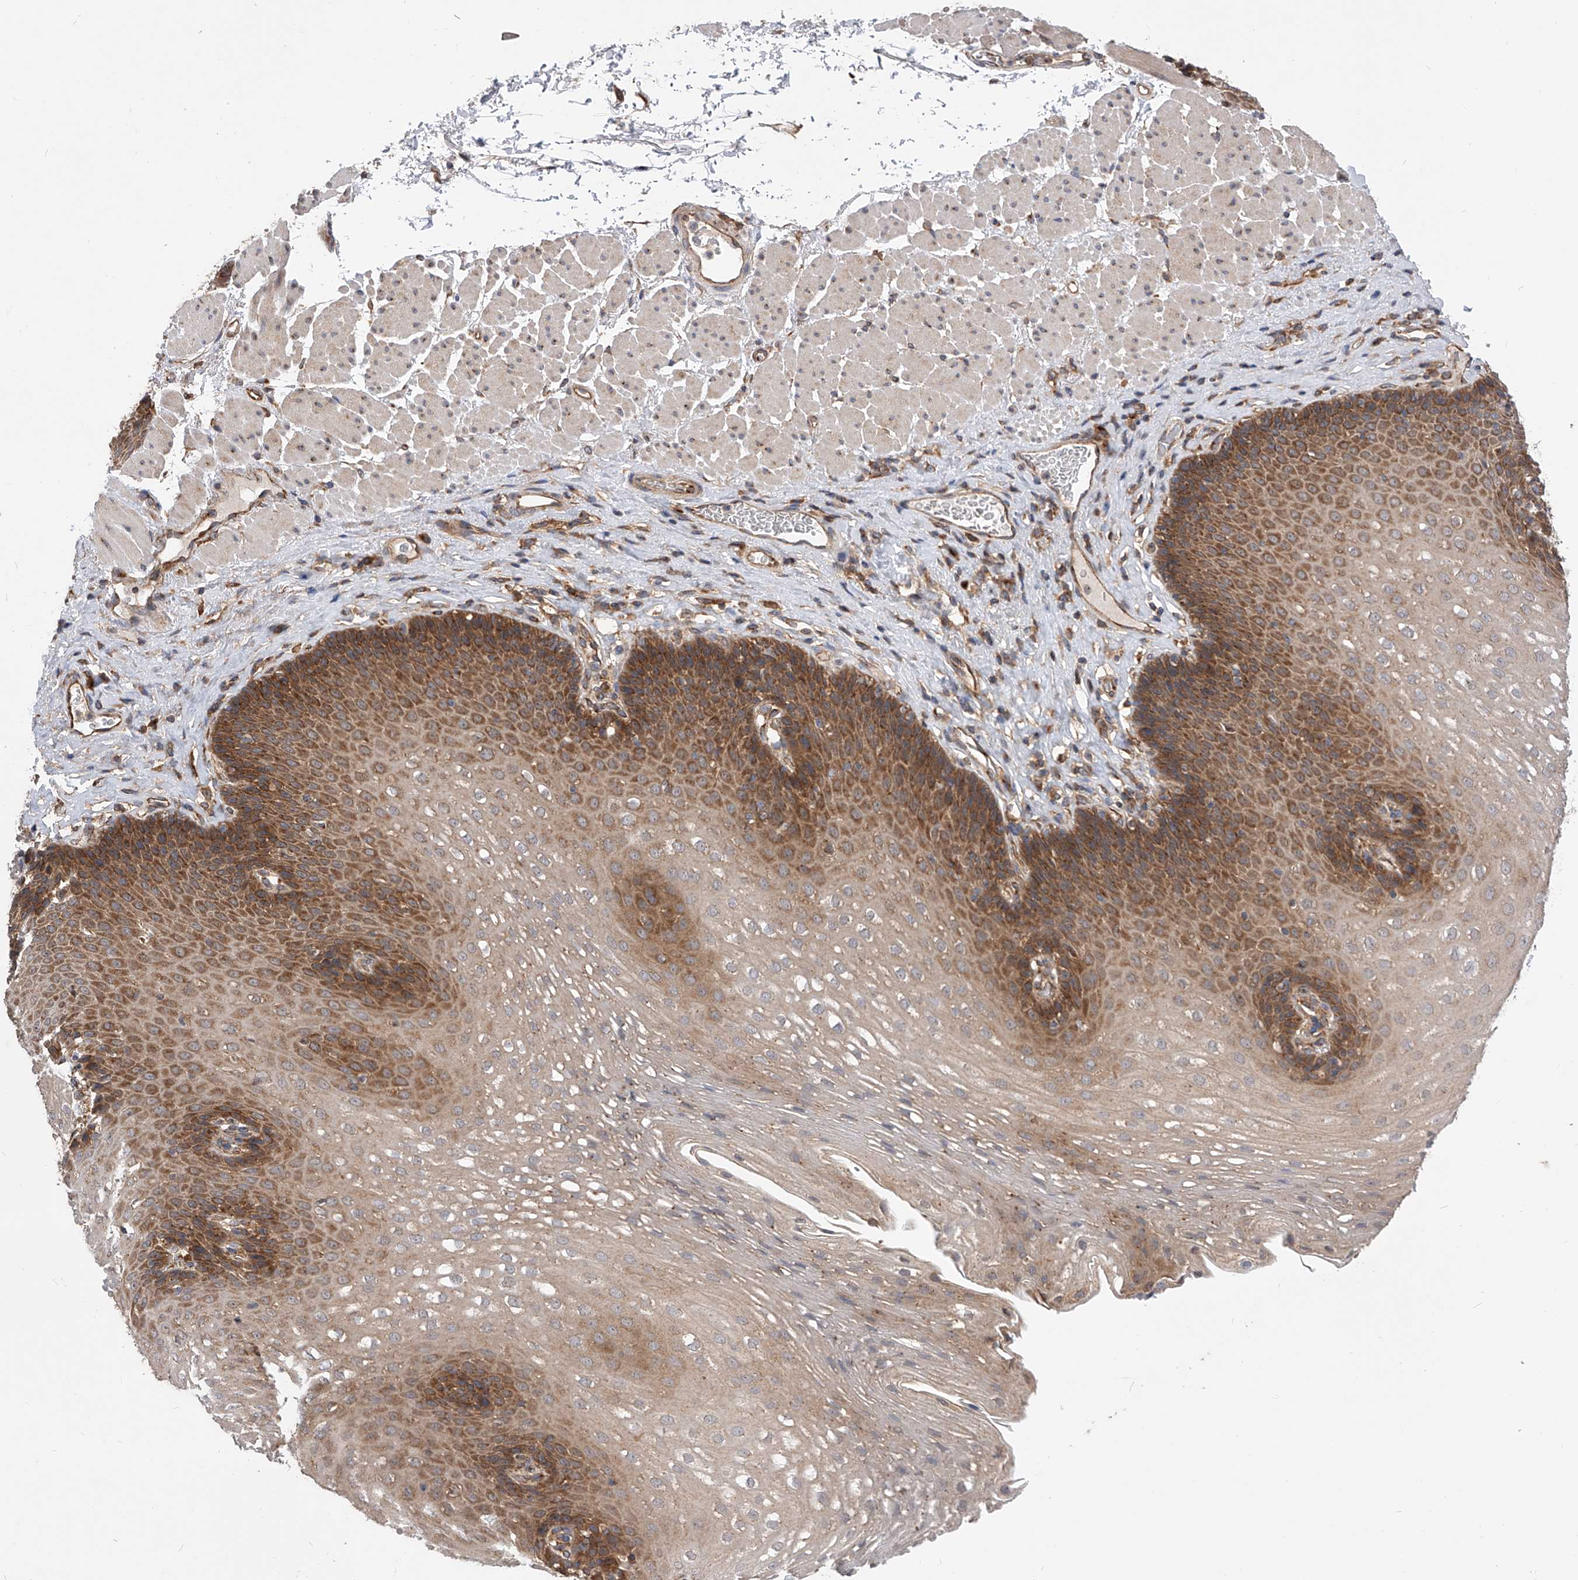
{"staining": {"intensity": "strong", "quantity": "25%-75%", "location": "cytoplasmic/membranous"}, "tissue": "esophagus", "cell_type": "Squamous epithelial cells", "image_type": "normal", "snomed": [{"axis": "morphology", "description": "Normal tissue, NOS"}, {"axis": "topography", "description": "Esophagus"}], "caption": "A high amount of strong cytoplasmic/membranous staining is present in approximately 25%-75% of squamous epithelial cells in benign esophagus.", "gene": "CFAP410", "patient": {"sex": "female", "age": 66}}